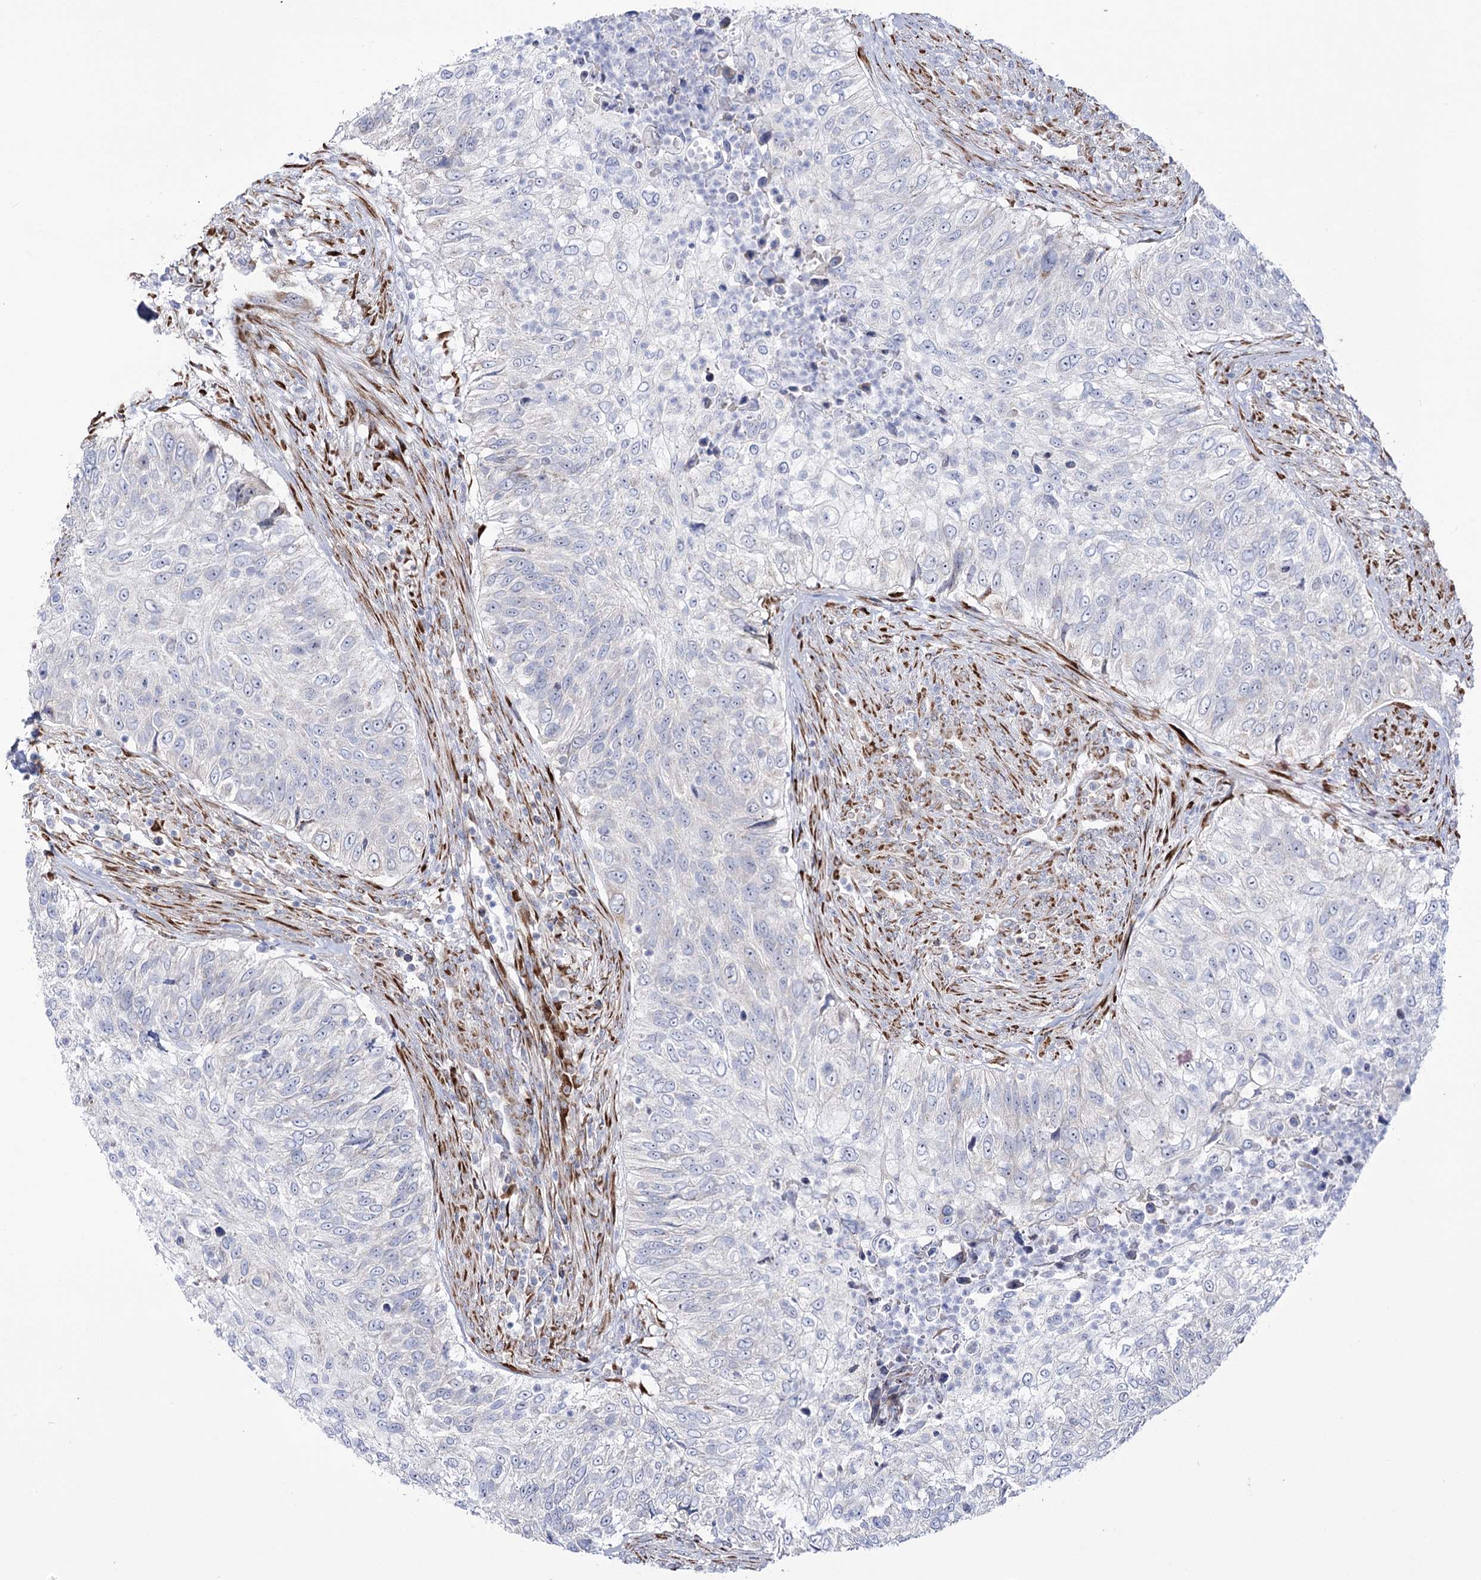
{"staining": {"intensity": "negative", "quantity": "none", "location": "none"}, "tissue": "urothelial cancer", "cell_type": "Tumor cells", "image_type": "cancer", "snomed": [{"axis": "morphology", "description": "Urothelial carcinoma, High grade"}, {"axis": "topography", "description": "Urinary bladder"}], "caption": "Immunohistochemical staining of human urothelial carcinoma (high-grade) reveals no significant staining in tumor cells.", "gene": "METTL5", "patient": {"sex": "female", "age": 60}}